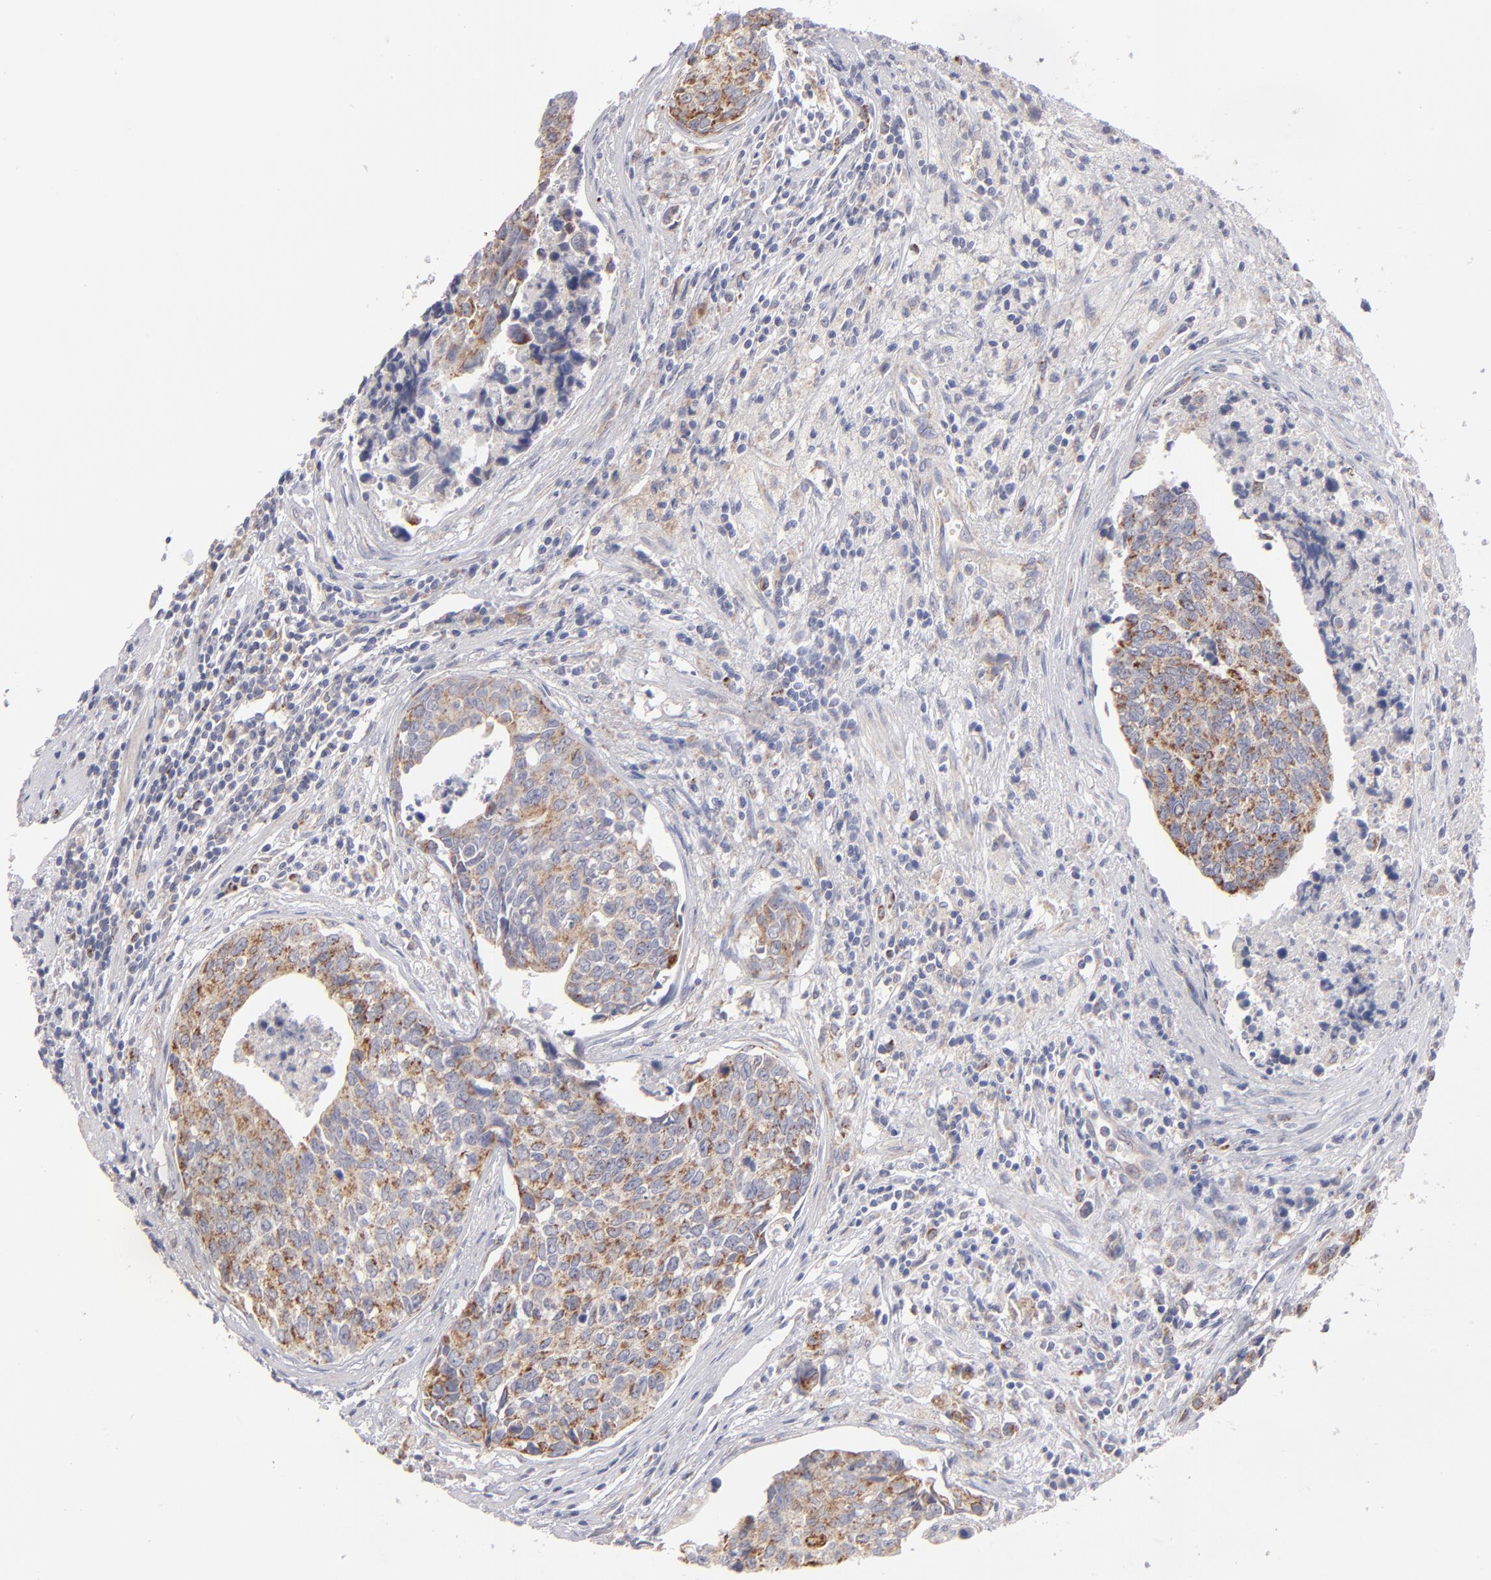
{"staining": {"intensity": "moderate", "quantity": ">75%", "location": "cytoplasmic/membranous"}, "tissue": "urothelial cancer", "cell_type": "Tumor cells", "image_type": "cancer", "snomed": [{"axis": "morphology", "description": "Urothelial carcinoma, High grade"}, {"axis": "topography", "description": "Urinary bladder"}], "caption": "Immunohistochemical staining of urothelial cancer reveals moderate cytoplasmic/membranous protein expression in about >75% of tumor cells.", "gene": "HCCS", "patient": {"sex": "male", "age": 81}}